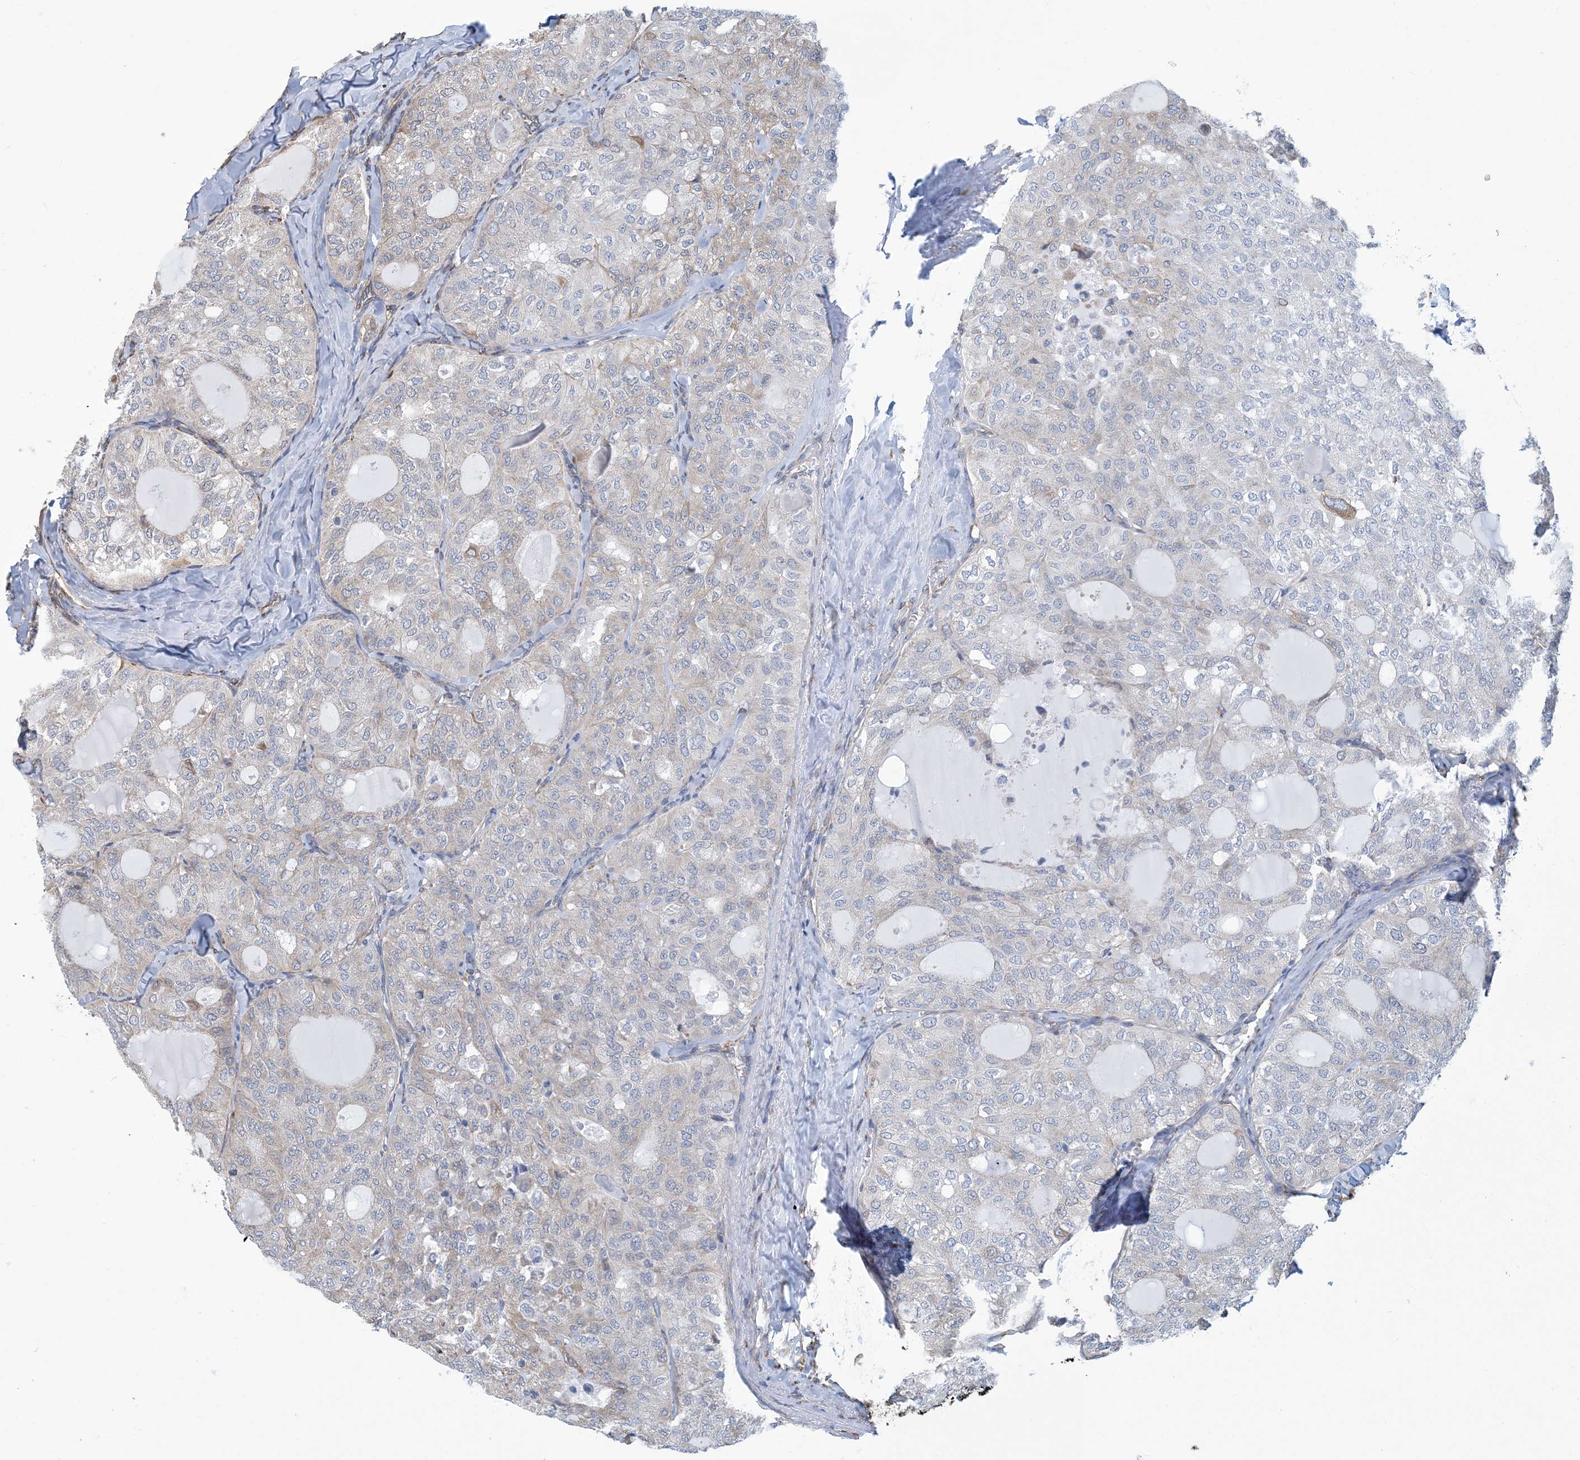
{"staining": {"intensity": "negative", "quantity": "none", "location": "none"}, "tissue": "thyroid cancer", "cell_type": "Tumor cells", "image_type": "cancer", "snomed": [{"axis": "morphology", "description": "Follicular adenoma carcinoma, NOS"}, {"axis": "topography", "description": "Thyroid gland"}], "caption": "Tumor cells are negative for protein expression in human thyroid cancer (follicular adenoma carcinoma). (IHC, brightfield microscopy, high magnification).", "gene": "CCDC14", "patient": {"sex": "male", "age": 75}}